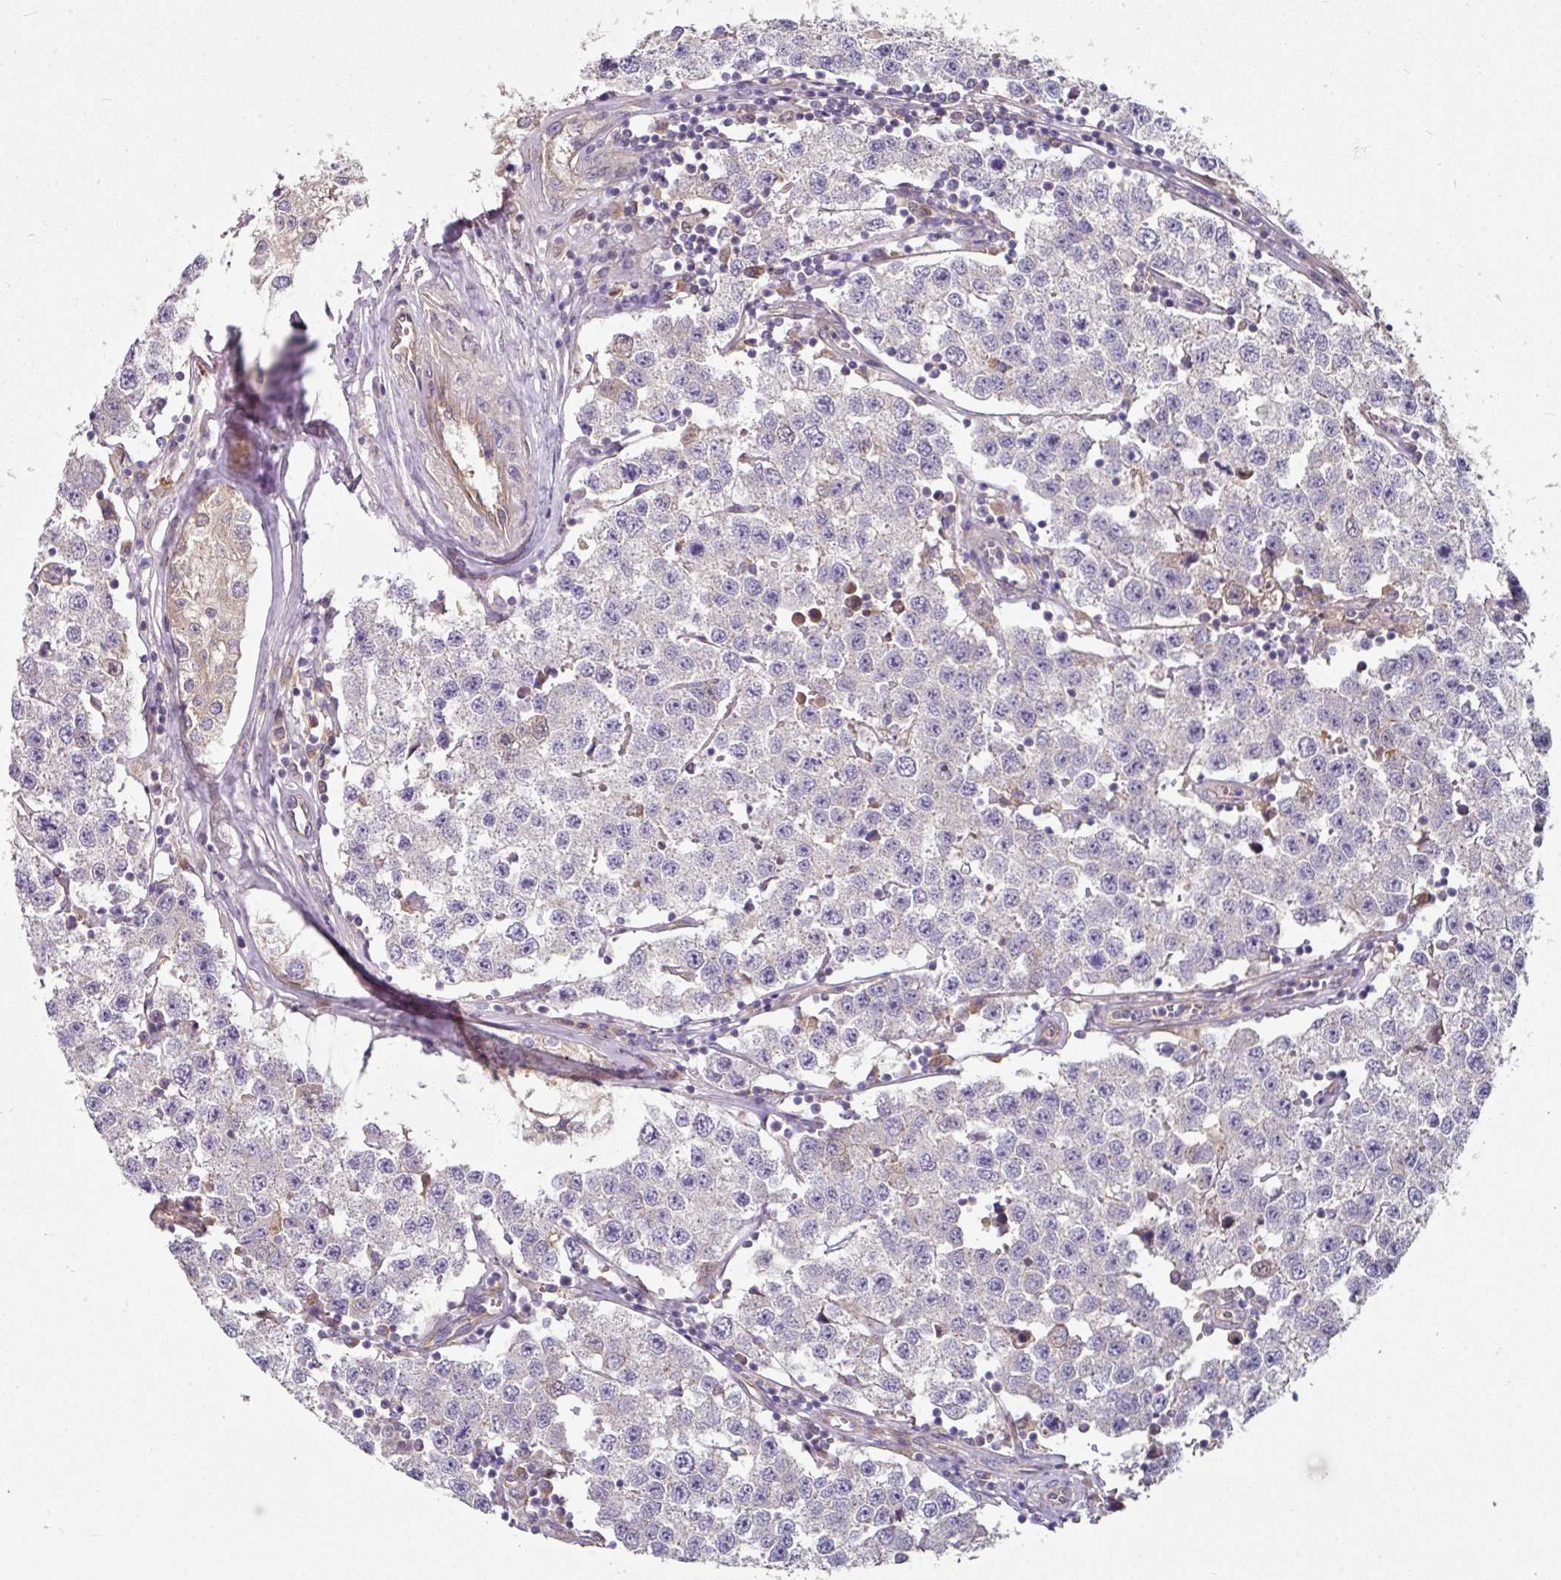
{"staining": {"intensity": "negative", "quantity": "none", "location": "none"}, "tissue": "testis cancer", "cell_type": "Tumor cells", "image_type": "cancer", "snomed": [{"axis": "morphology", "description": "Seminoma, NOS"}, {"axis": "topography", "description": "Testis"}], "caption": "Immunohistochemistry image of human seminoma (testis) stained for a protein (brown), which exhibits no staining in tumor cells.", "gene": "C4orf48", "patient": {"sex": "male", "age": 34}}